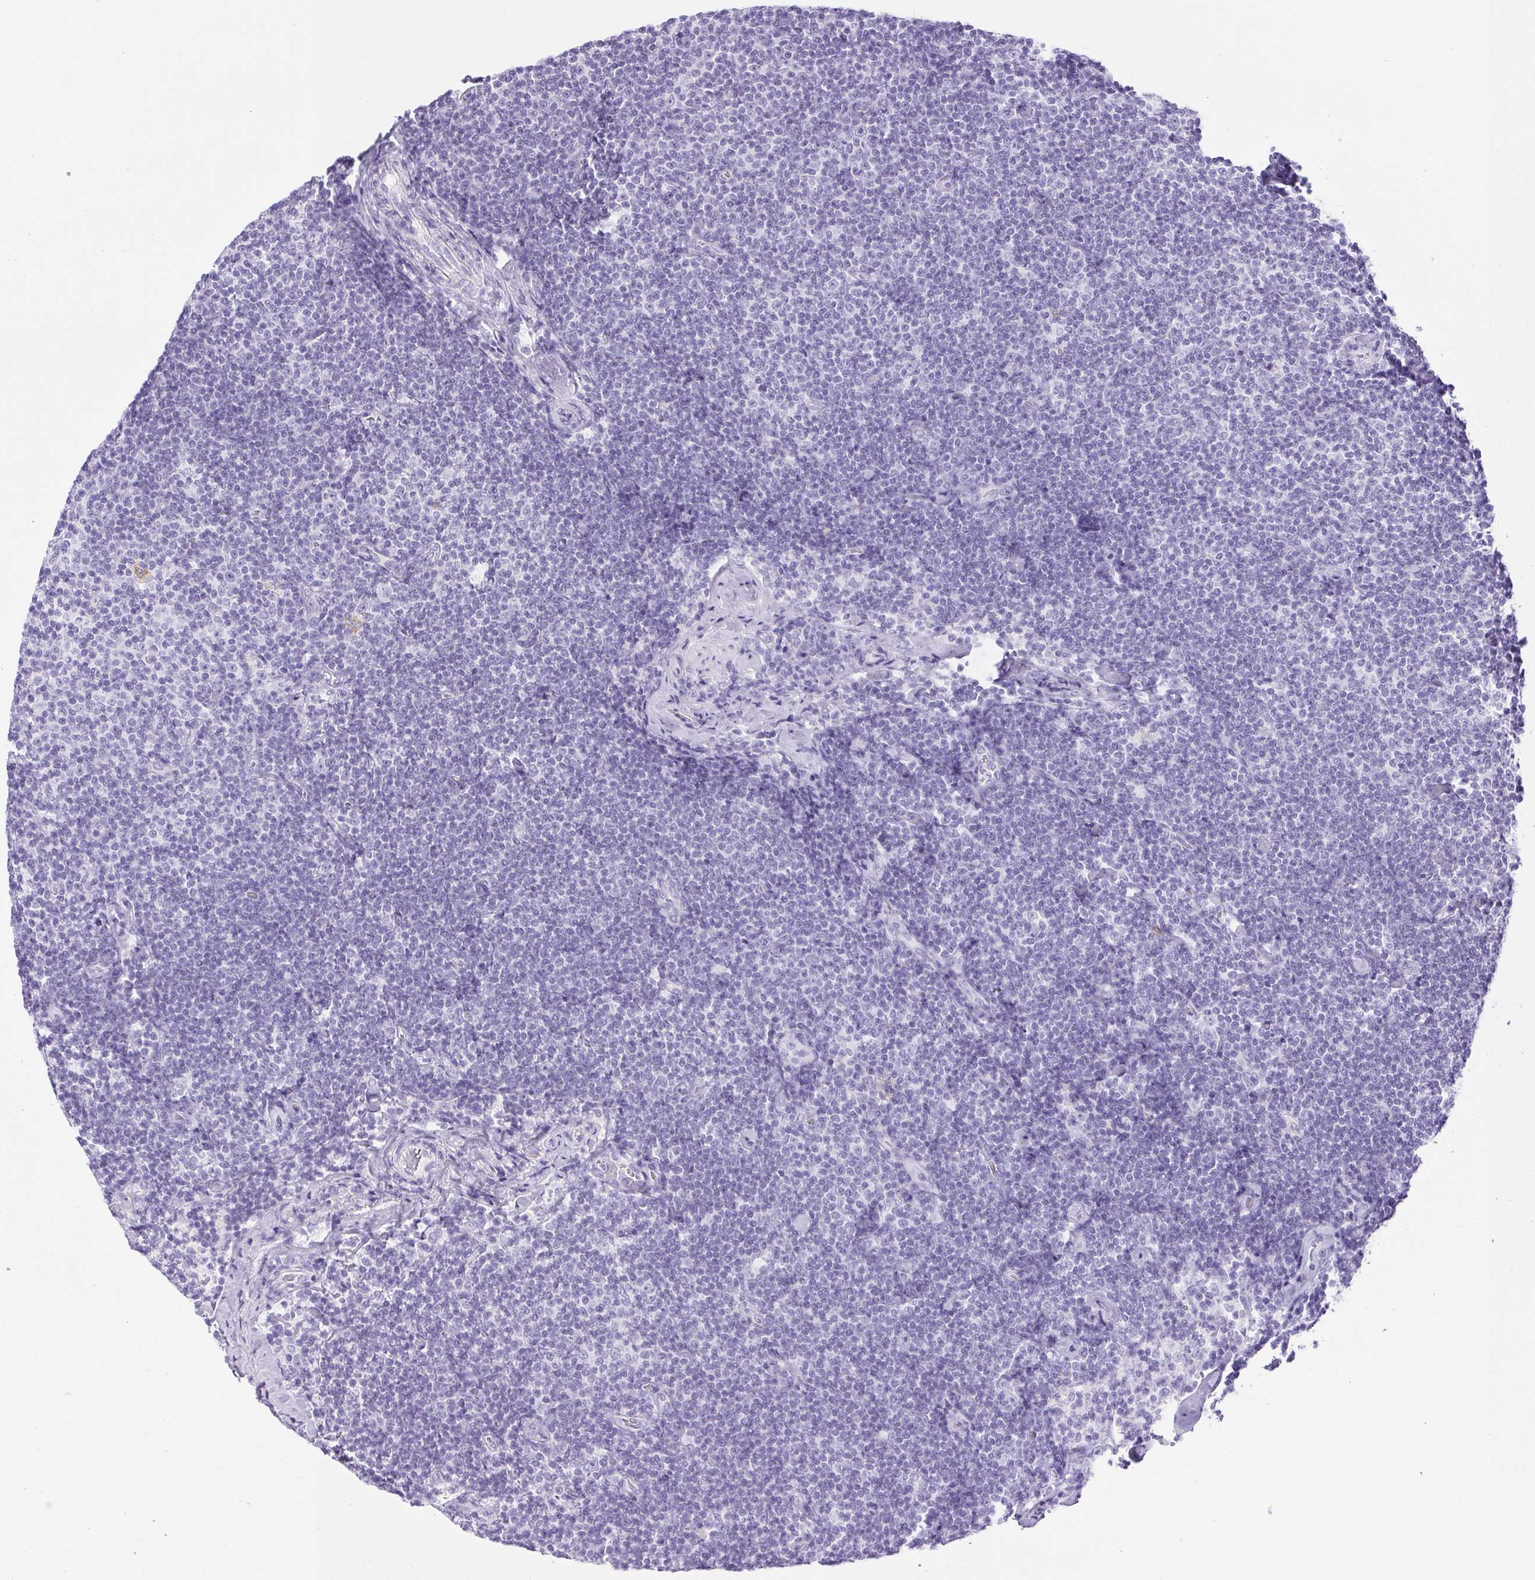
{"staining": {"intensity": "negative", "quantity": "none", "location": "none"}, "tissue": "lymphoma", "cell_type": "Tumor cells", "image_type": "cancer", "snomed": [{"axis": "morphology", "description": "Malignant lymphoma, non-Hodgkin's type, Low grade"}, {"axis": "topography", "description": "Lymph node"}], "caption": "High magnification brightfield microscopy of lymphoma stained with DAB (brown) and counterstained with hematoxylin (blue): tumor cells show no significant staining.", "gene": "HLA-G", "patient": {"sex": "male", "age": 81}}